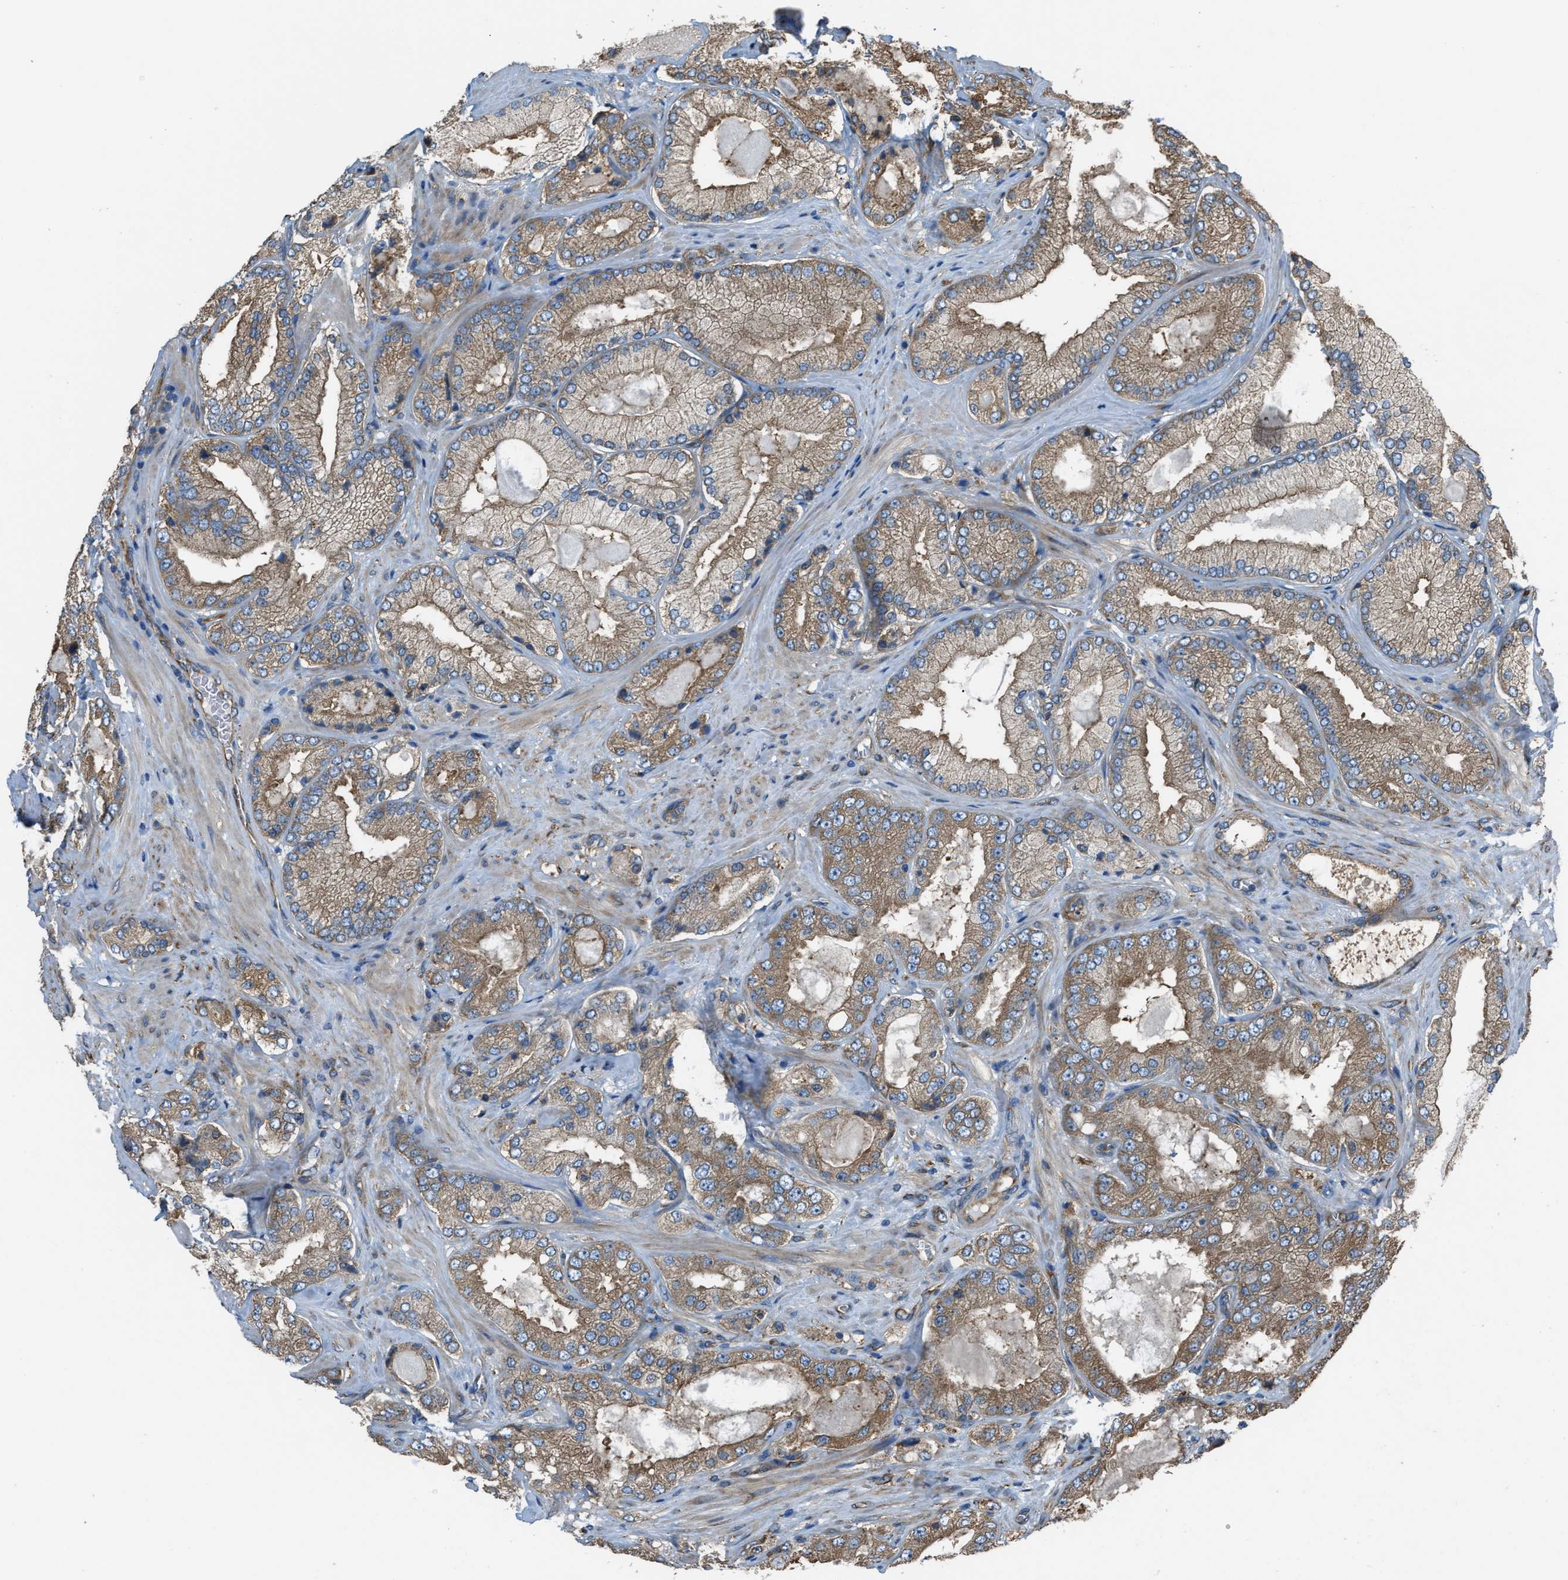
{"staining": {"intensity": "moderate", "quantity": ">75%", "location": "cytoplasmic/membranous"}, "tissue": "prostate cancer", "cell_type": "Tumor cells", "image_type": "cancer", "snomed": [{"axis": "morphology", "description": "Adenocarcinoma, Low grade"}, {"axis": "topography", "description": "Prostate"}], "caption": "The immunohistochemical stain highlights moderate cytoplasmic/membranous staining in tumor cells of prostate low-grade adenocarcinoma tissue. (brown staining indicates protein expression, while blue staining denotes nuclei).", "gene": "TRPC1", "patient": {"sex": "male", "age": 65}}